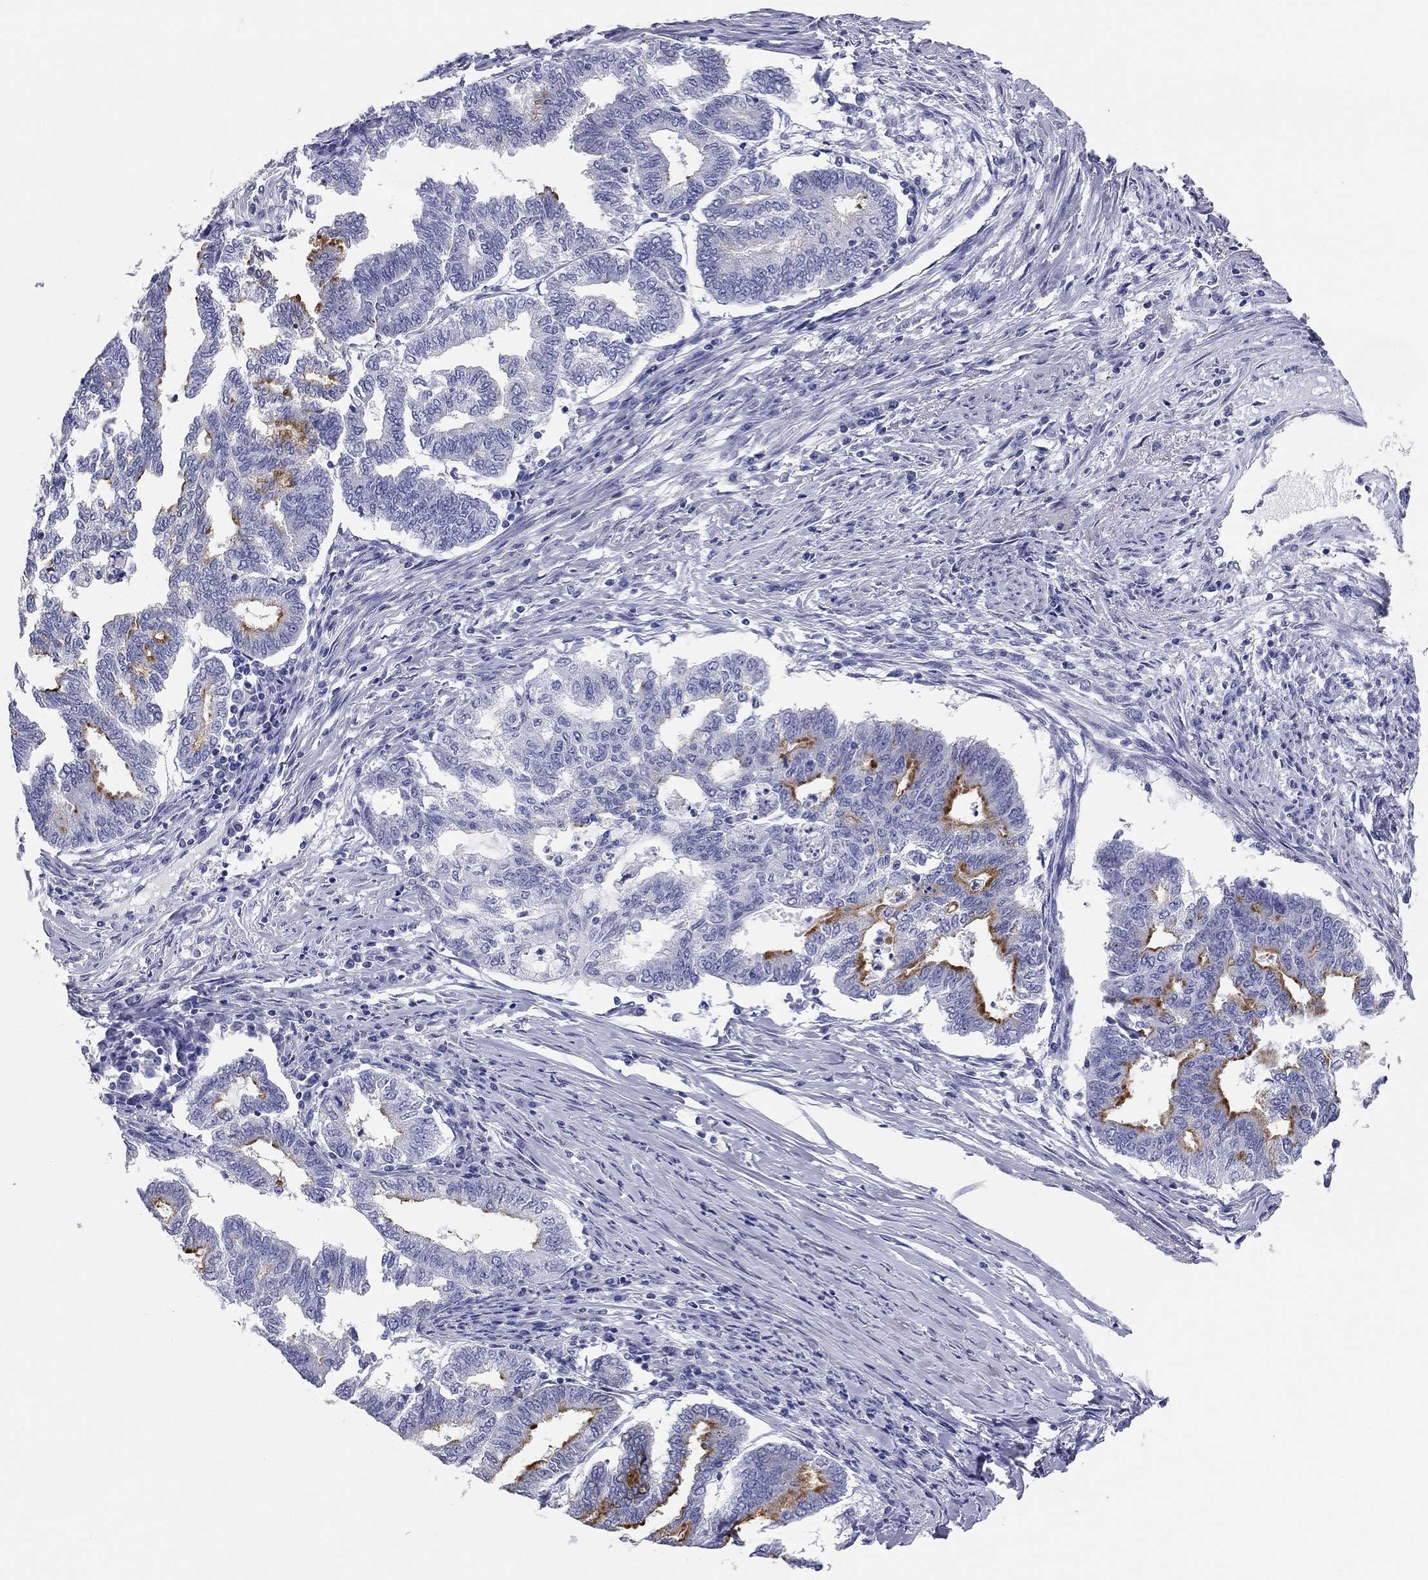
{"staining": {"intensity": "strong", "quantity": "<25%", "location": "cytoplasmic/membranous"}, "tissue": "endometrial cancer", "cell_type": "Tumor cells", "image_type": "cancer", "snomed": [{"axis": "morphology", "description": "Adenocarcinoma, NOS"}, {"axis": "topography", "description": "Endometrium"}], "caption": "Immunohistochemical staining of adenocarcinoma (endometrial) displays medium levels of strong cytoplasmic/membranous staining in about <25% of tumor cells. (Stains: DAB (3,3'-diaminobenzidine) in brown, nuclei in blue, Microscopy: brightfield microscopy at high magnification).", "gene": "TMEM221", "patient": {"sex": "female", "age": 79}}